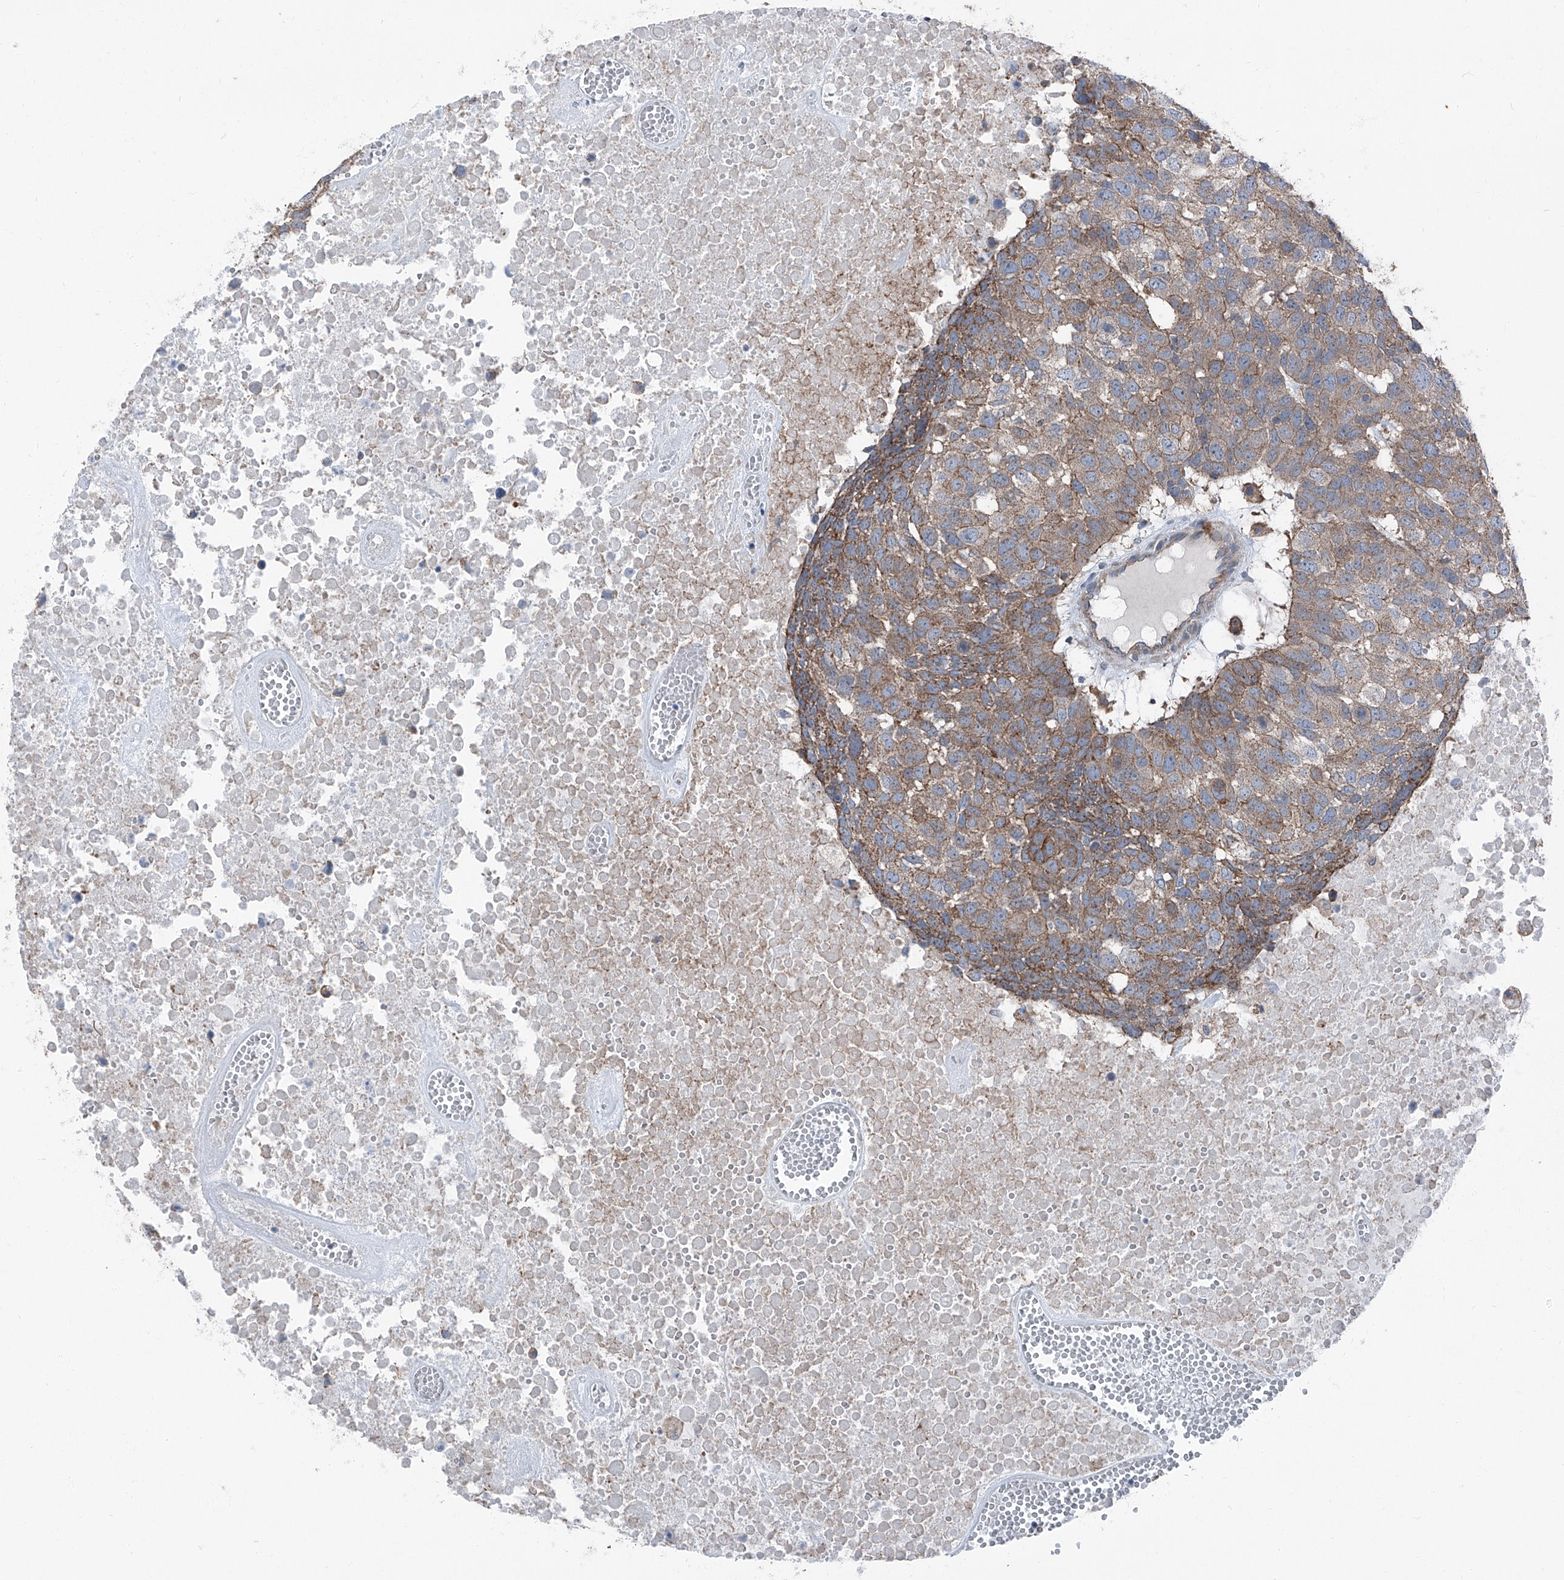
{"staining": {"intensity": "moderate", "quantity": "25%-75%", "location": "cytoplasmic/membranous"}, "tissue": "head and neck cancer", "cell_type": "Tumor cells", "image_type": "cancer", "snomed": [{"axis": "morphology", "description": "Squamous cell carcinoma, NOS"}, {"axis": "topography", "description": "Head-Neck"}], "caption": "Protein staining reveals moderate cytoplasmic/membranous staining in about 25%-75% of tumor cells in head and neck cancer. (DAB (3,3'-diaminobenzidine) = brown stain, brightfield microscopy at high magnification).", "gene": "GPR142", "patient": {"sex": "male", "age": 66}}